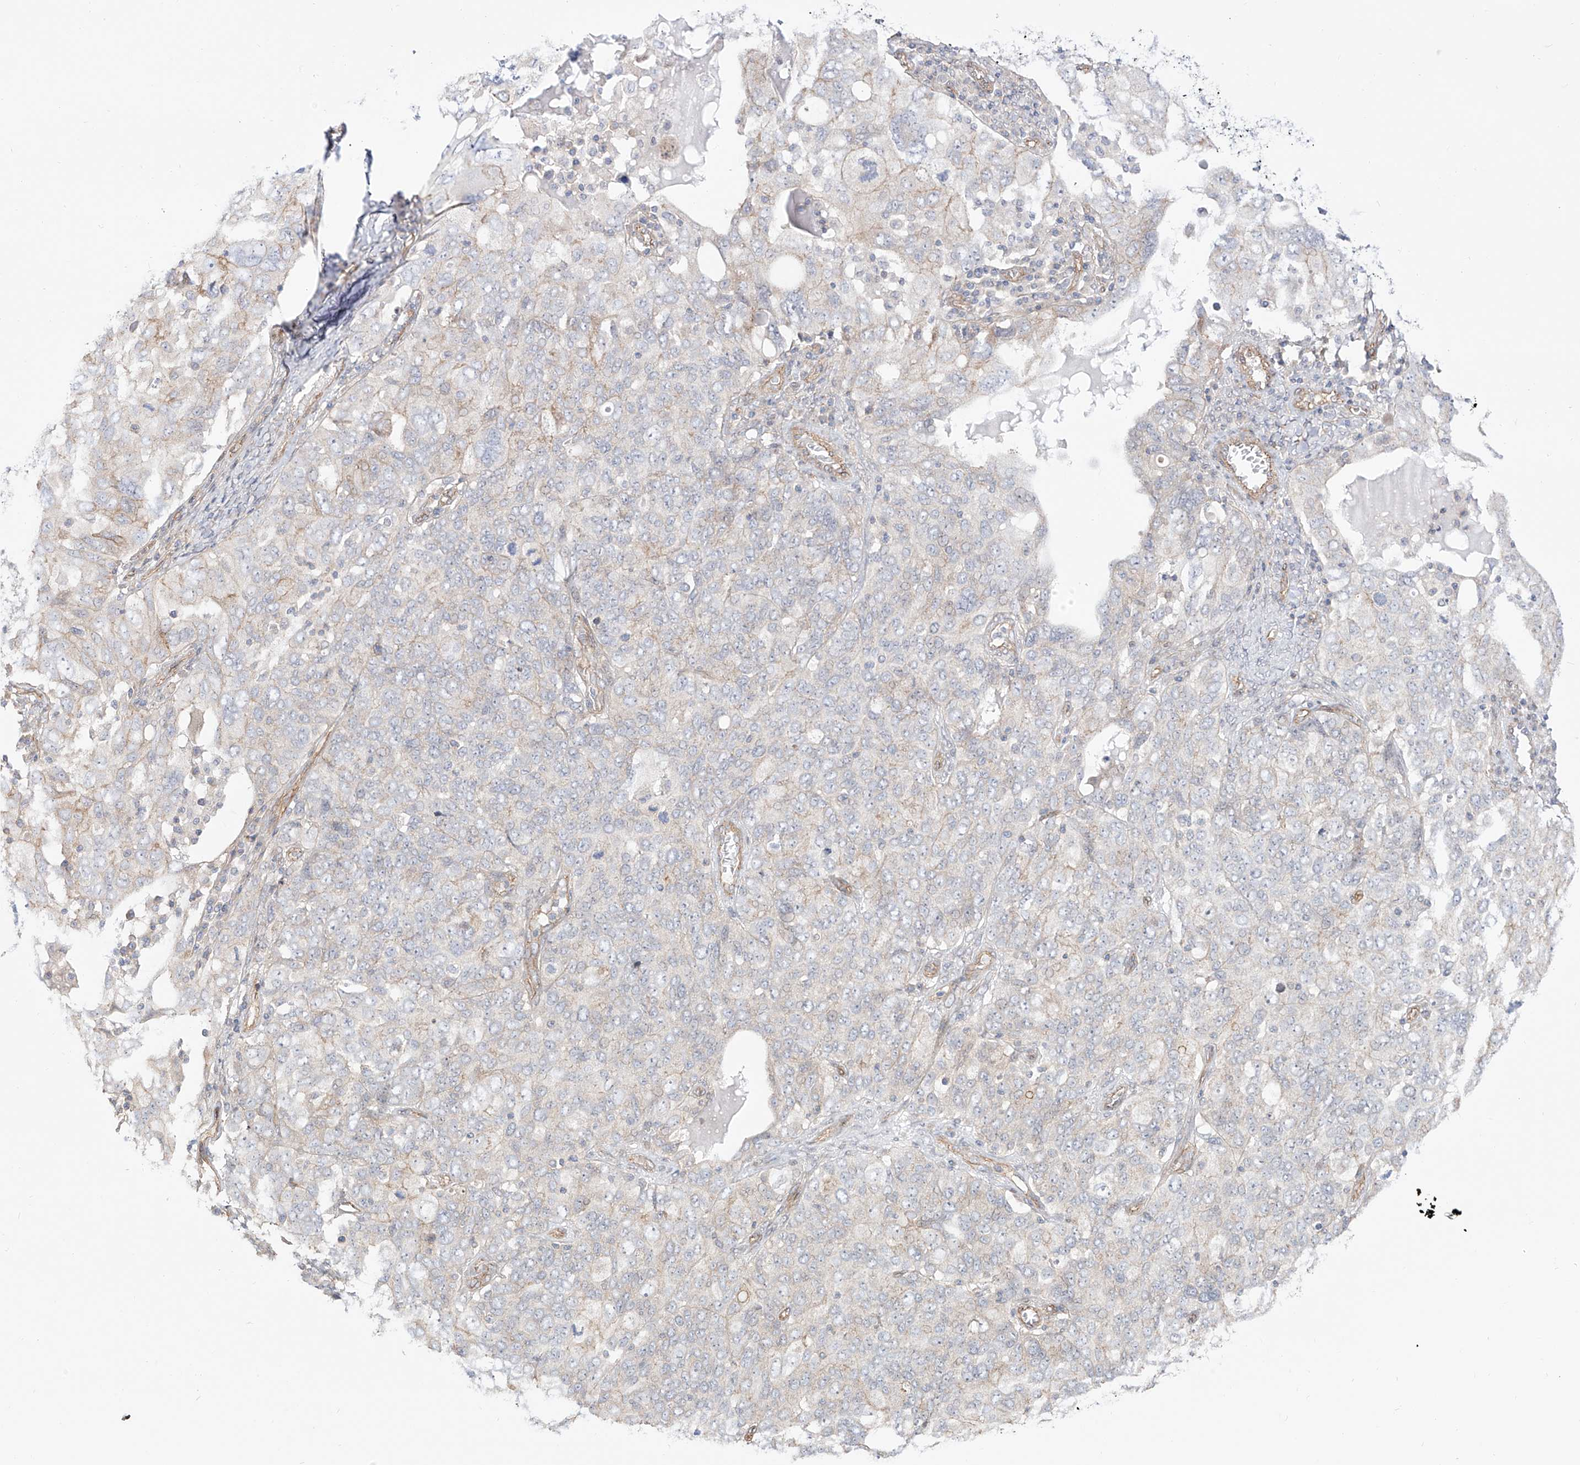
{"staining": {"intensity": "negative", "quantity": "none", "location": "none"}, "tissue": "ovarian cancer", "cell_type": "Tumor cells", "image_type": "cancer", "snomed": [{"axis": "morphology", "description": "Carcinoma, endometroid"}, {"axis": "topography", "description": "Ovary"}], "caption": "Immunohistochemistry (IHC) of human ovarian cancer (endometroid carcinoma) exhibits no positivity in tumor cells. (DAB (3,3'-diaminobenzidine) immunohistochemistry with hematoxylin counter stain).", "gene": "ZNF180", "patient": {"sex": "female", "age": 62}}